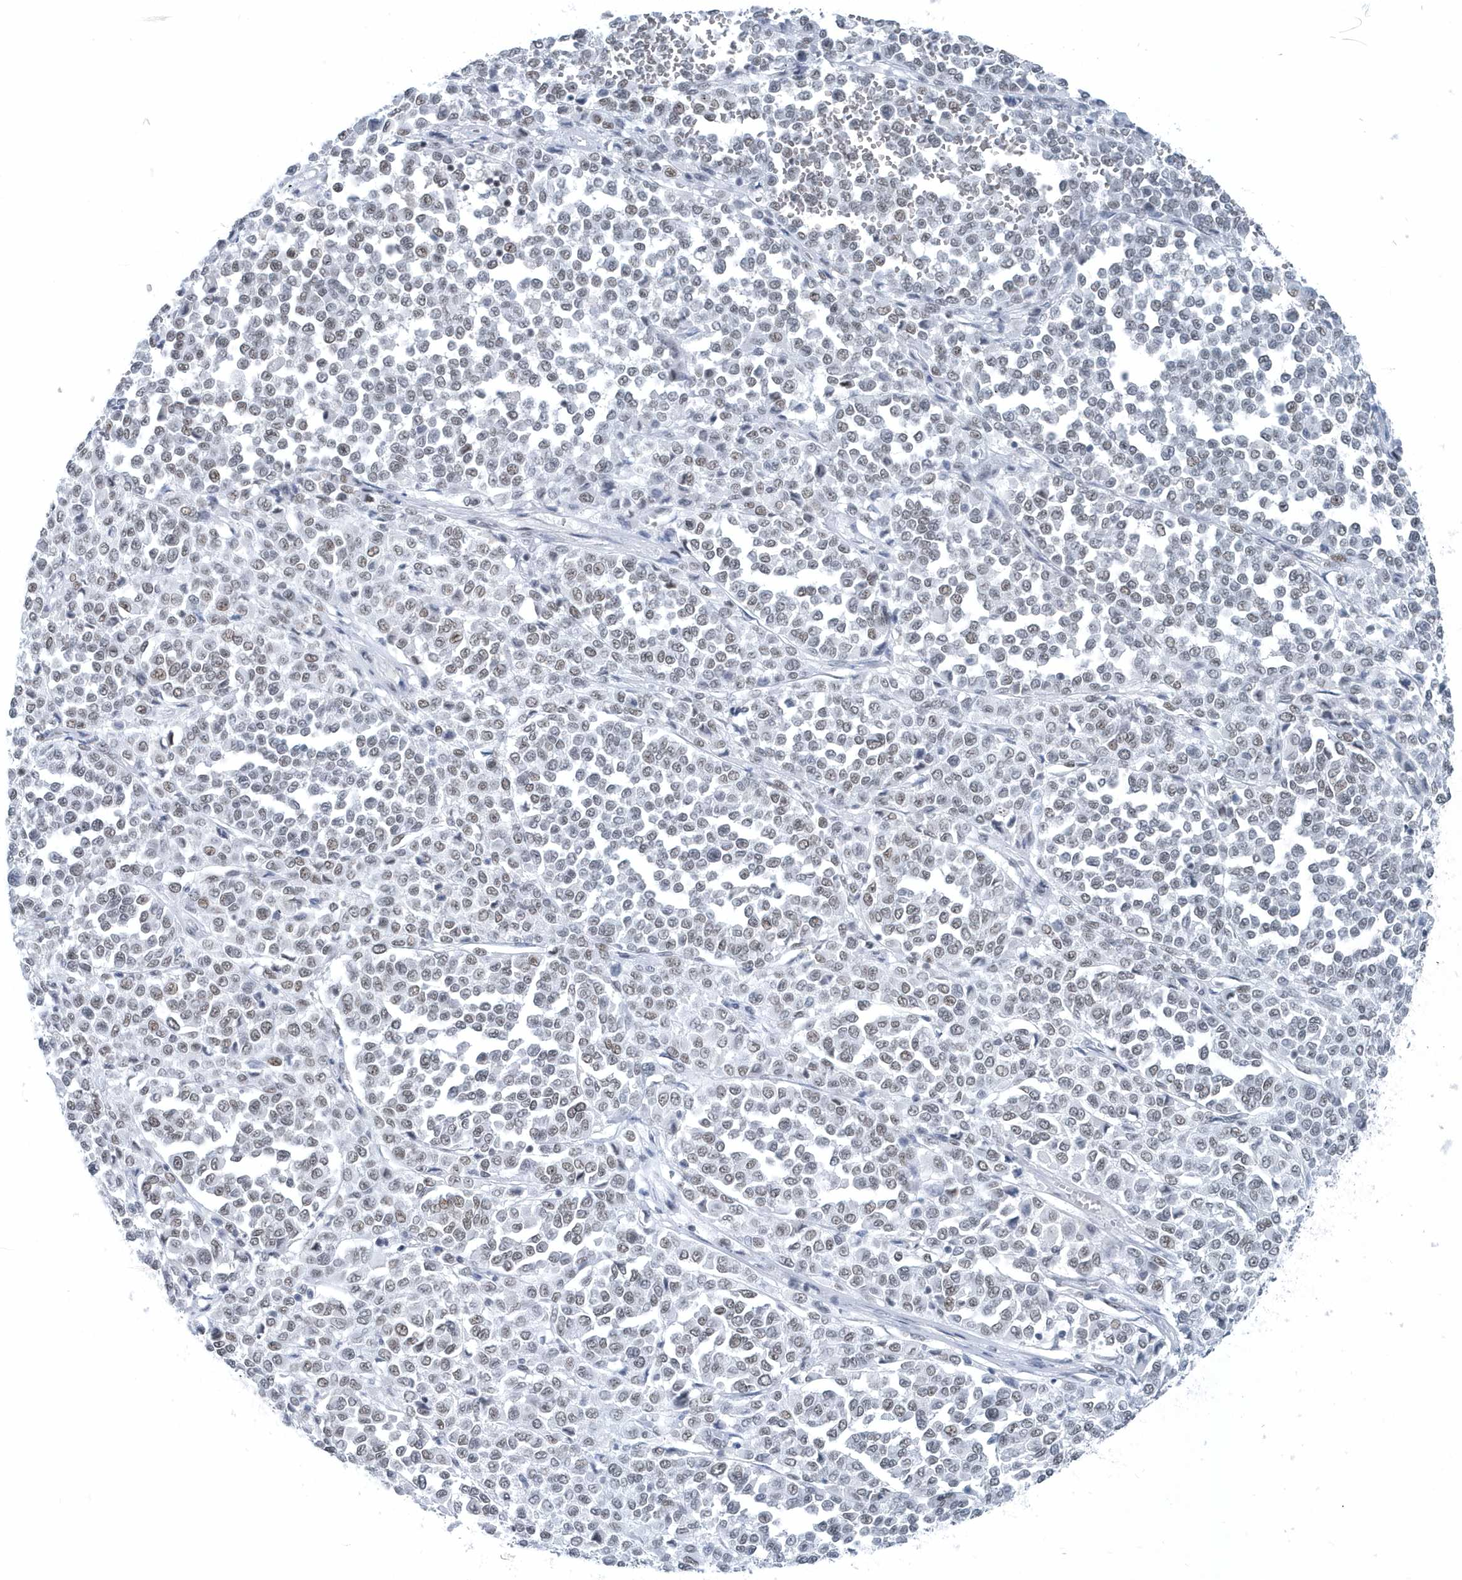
{"staining": {"intensity": "weak", "quantity": "<25%", "location": "nuclear"}, "tissue": "melanoma", "cell_type": "Tumor cells", "image_type": "cancer", "snomed": [{"axis": "morphology", "description": "Malignant melanoma, Metastatic site"}, {"axis": "topography", "description": "Pancreas"}], "caption": "Immunohistochemical staining of malignant melanoma (metastatic site) displays no significant staining in tumor cells.", "gene": "FIP1L1", "patient": {"sex": "female", "age": 30}}